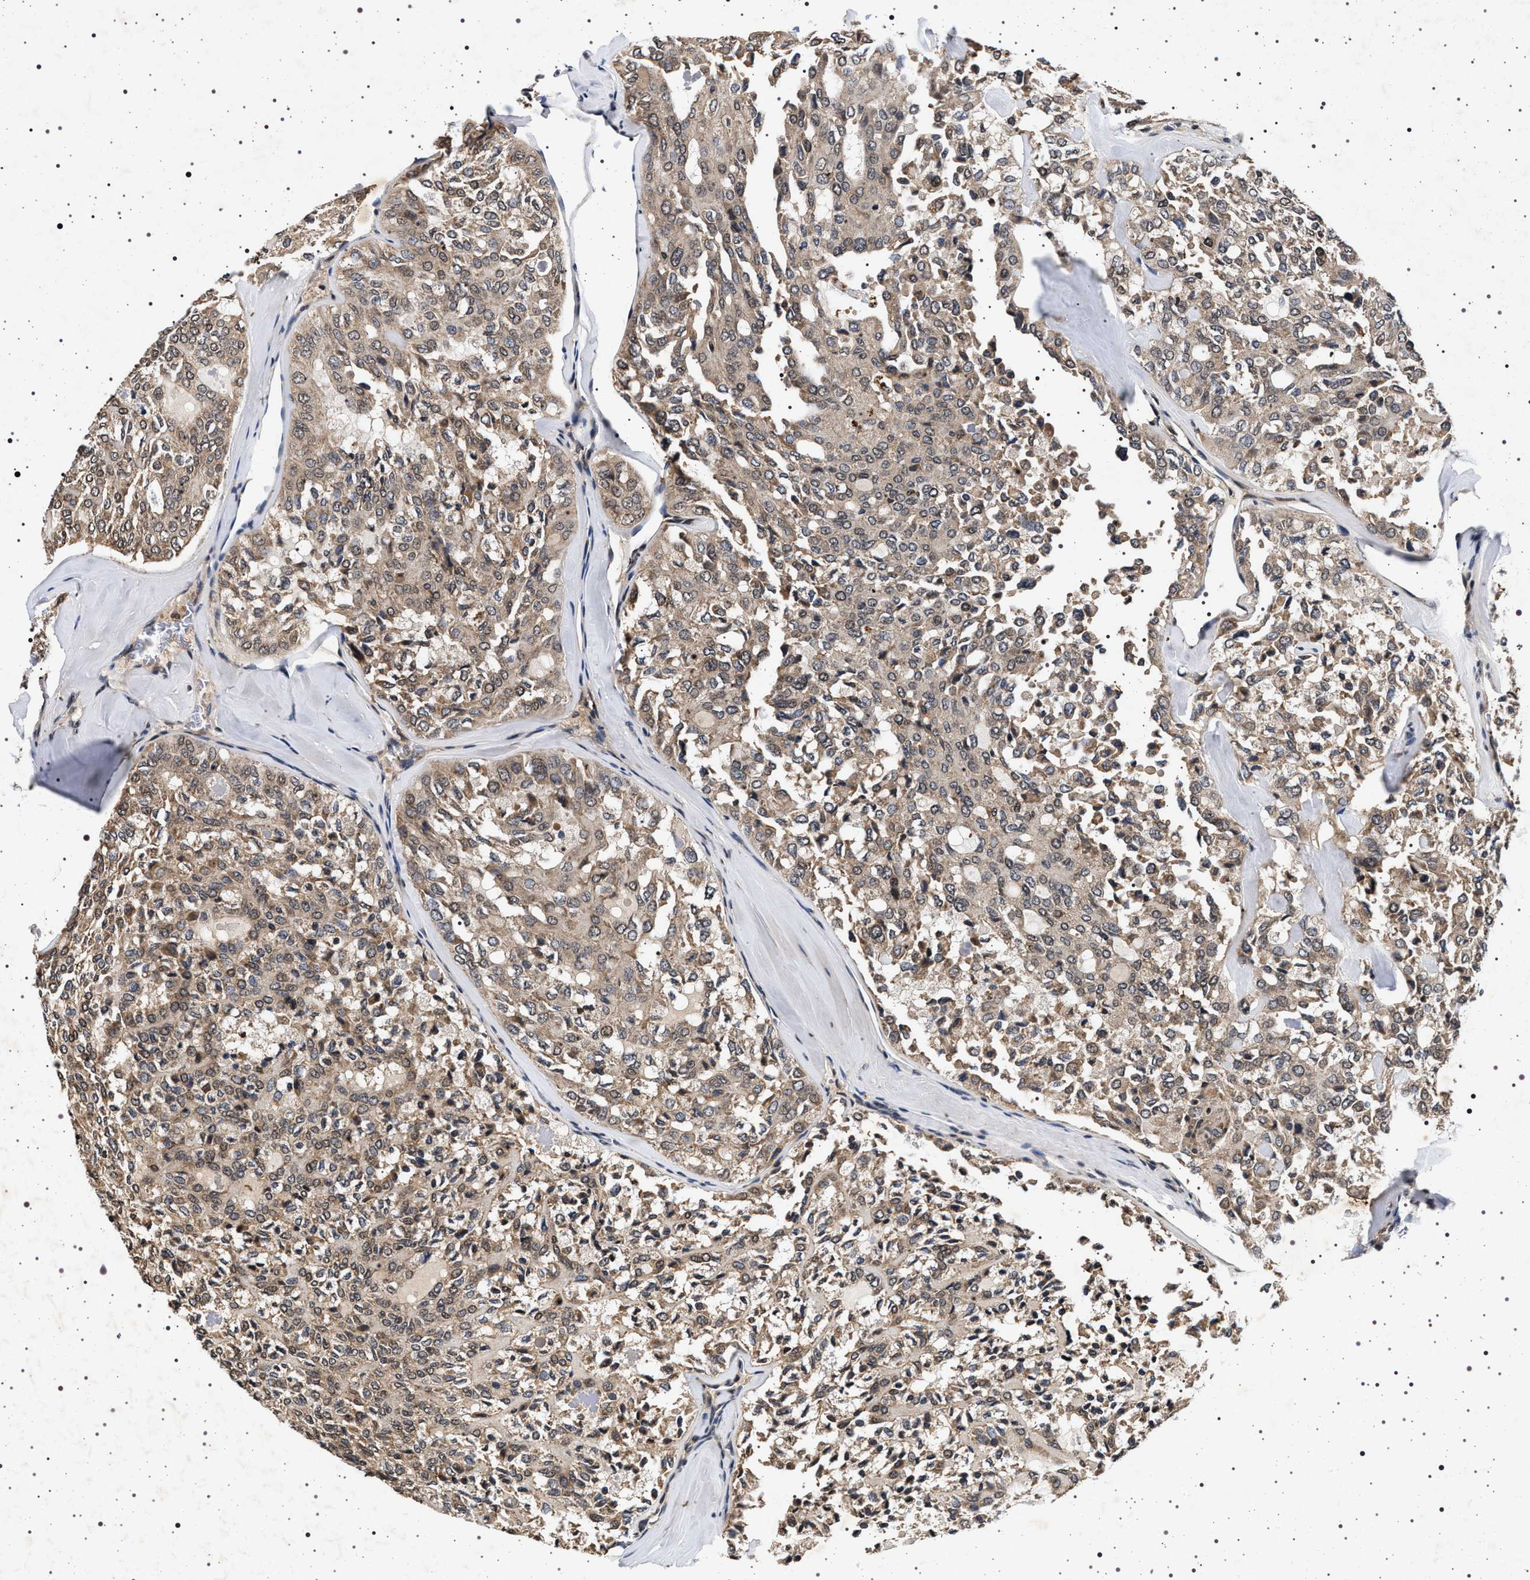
{"staining": {"intensity": "weak", "quantity": ">75%", "location": "cytoplasmic/membranous"}, "tissue": "thyroid cancer", "cell_type": "Tumor cells", "image_type": "cancer", "snomed": [{"axis": "morphology", "description": "Follicular adenoma carcinoma, NOS"}, {"axis": "topography", "description": "Thyroid gland"}], "caption": "Protein analysis of thyroid cancer tissue exhibits weak cytoplasmic/membranous expression in about >75% of tumor cells. (IHC, brightfield microscopy, high magnification).", "gene": "CDKN1B", "patient": {"sex": "male", "age": 75}}